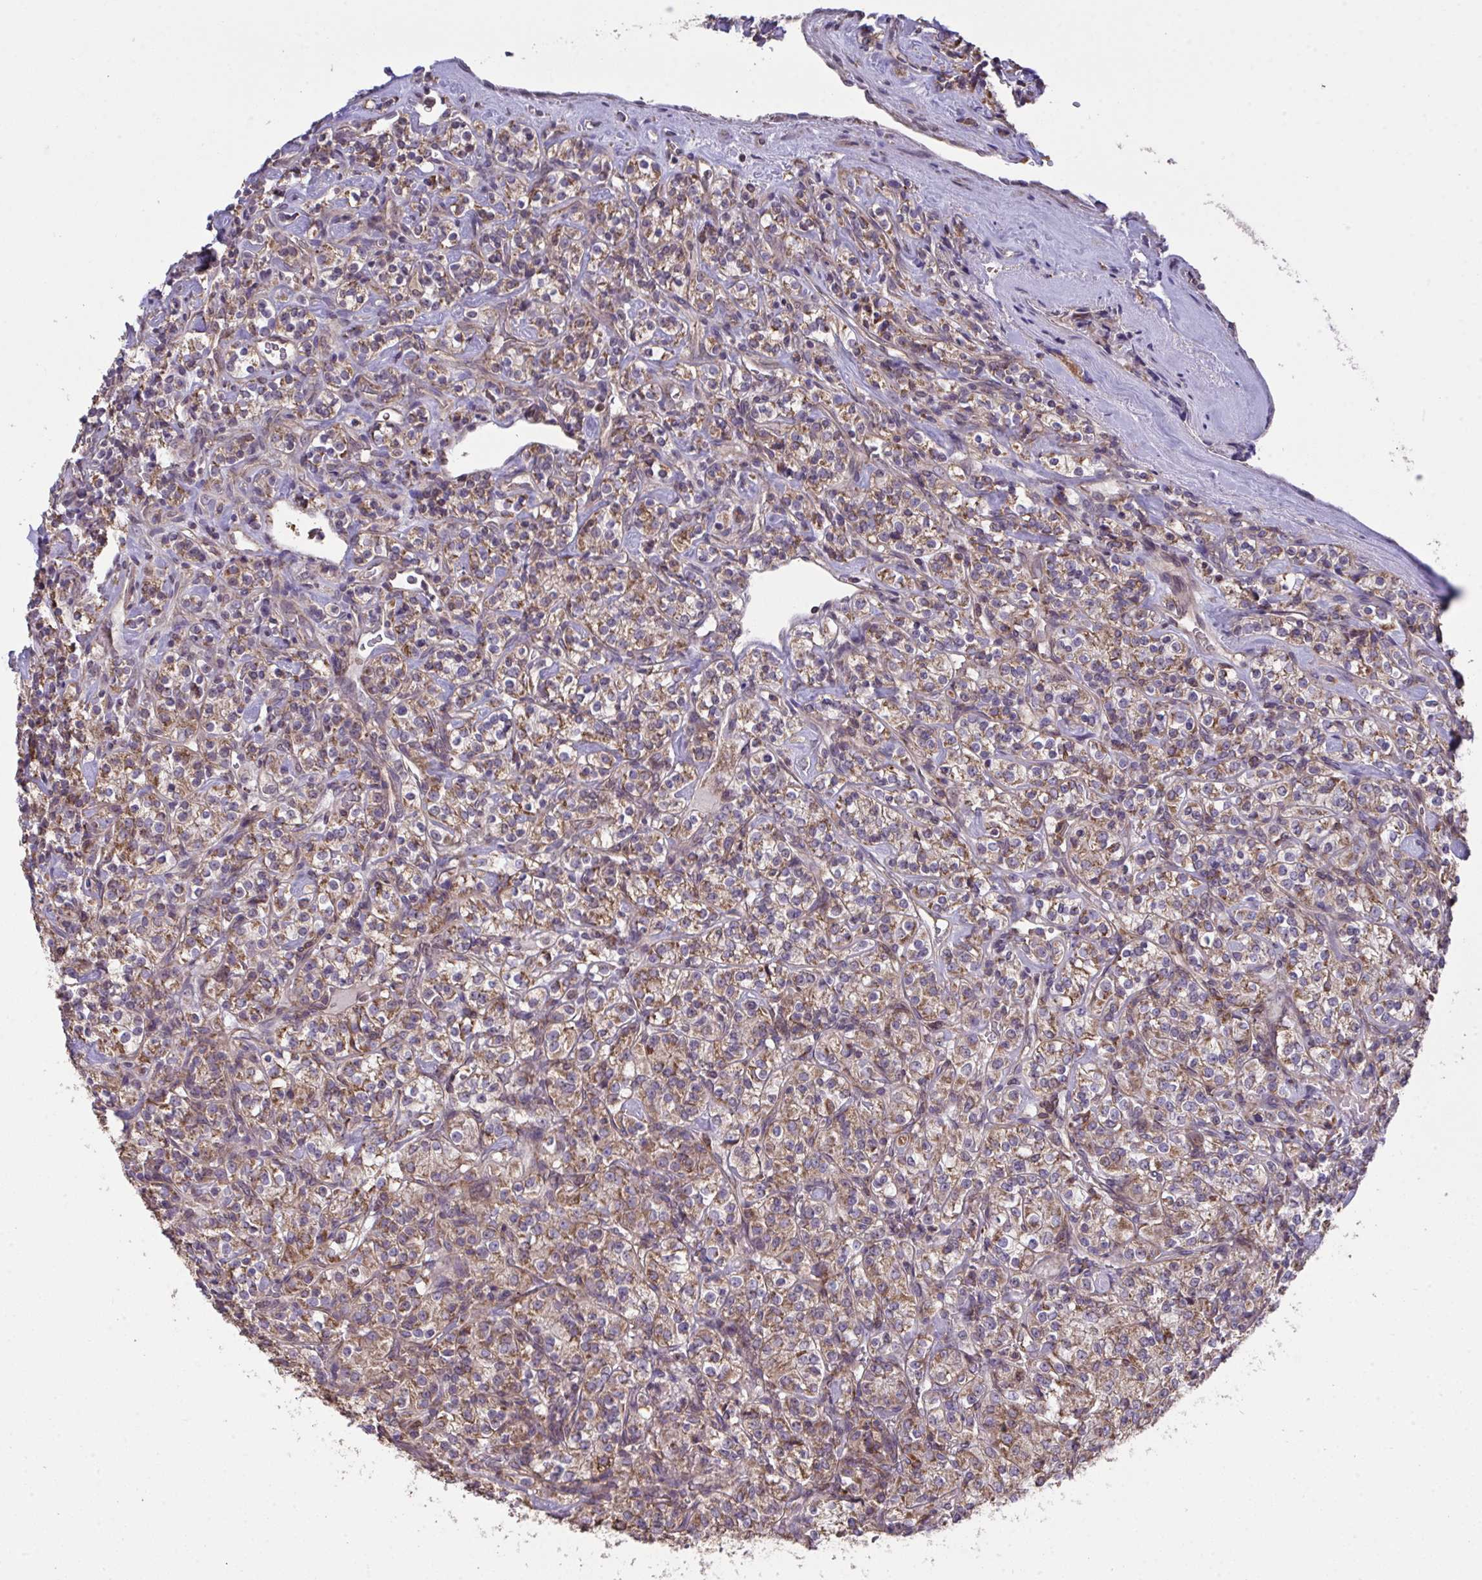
{"staining": {"intensity": "weak", "quantity": ">75%", "location": "cytoplasmic/membranous"}, "tissue": "renal cancer", "cell_type": "Tumor cells", "image_type": "cancer", "snomed": [{"axis": "morphology", "description": "Adenocarcinoma, NOS"}, {"axis": "topography", "description": "Kidney"}], "caption": "Weak cytoplasmic/membranous protein positivity is present in approximately >75% of tumor cells in adenocarcinoma (renal).", "gene": "PPM1H", "patient": {"sex": "male", "age": 77}}